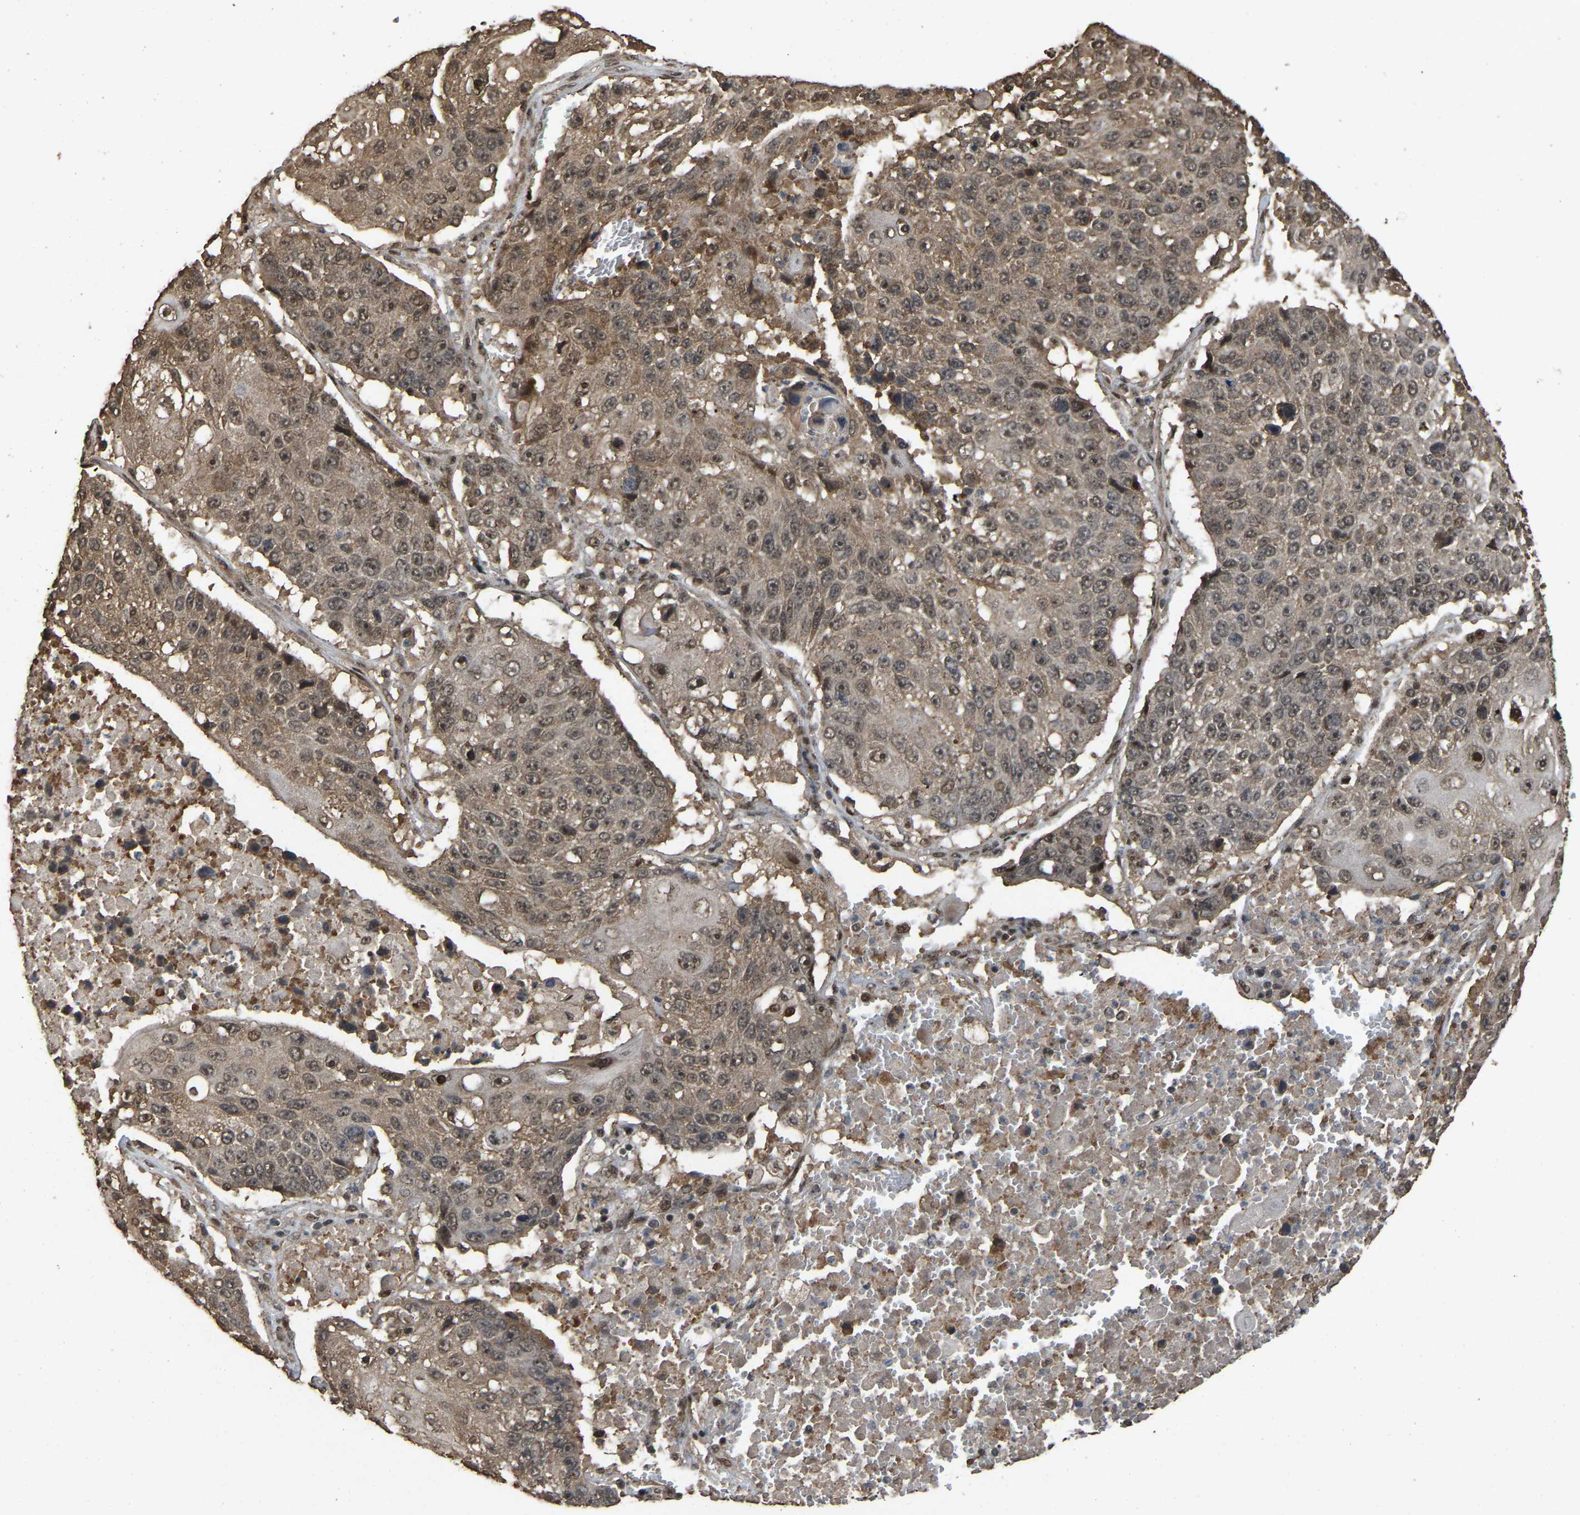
{"staining": {"intensity": "weak", "quantity": ">75%", "location": "cytoplasmic/membranous"}, "tissue": "lung cancer", "cell_type": "Tumor cells", "image_type": "cancer", "snomed": [{"axis": "morphology", "description": "Squamous cell carcinoma, NOS"}, {"axis": "topography", "description": "Lung"}], "caption": "Squamous cell carcinoma (lung) stained with a protein marker demonstrates weak staining in tumor cells.", "gene": "ARHGAP23", "patient": {"sex": "male", "age": 61}}